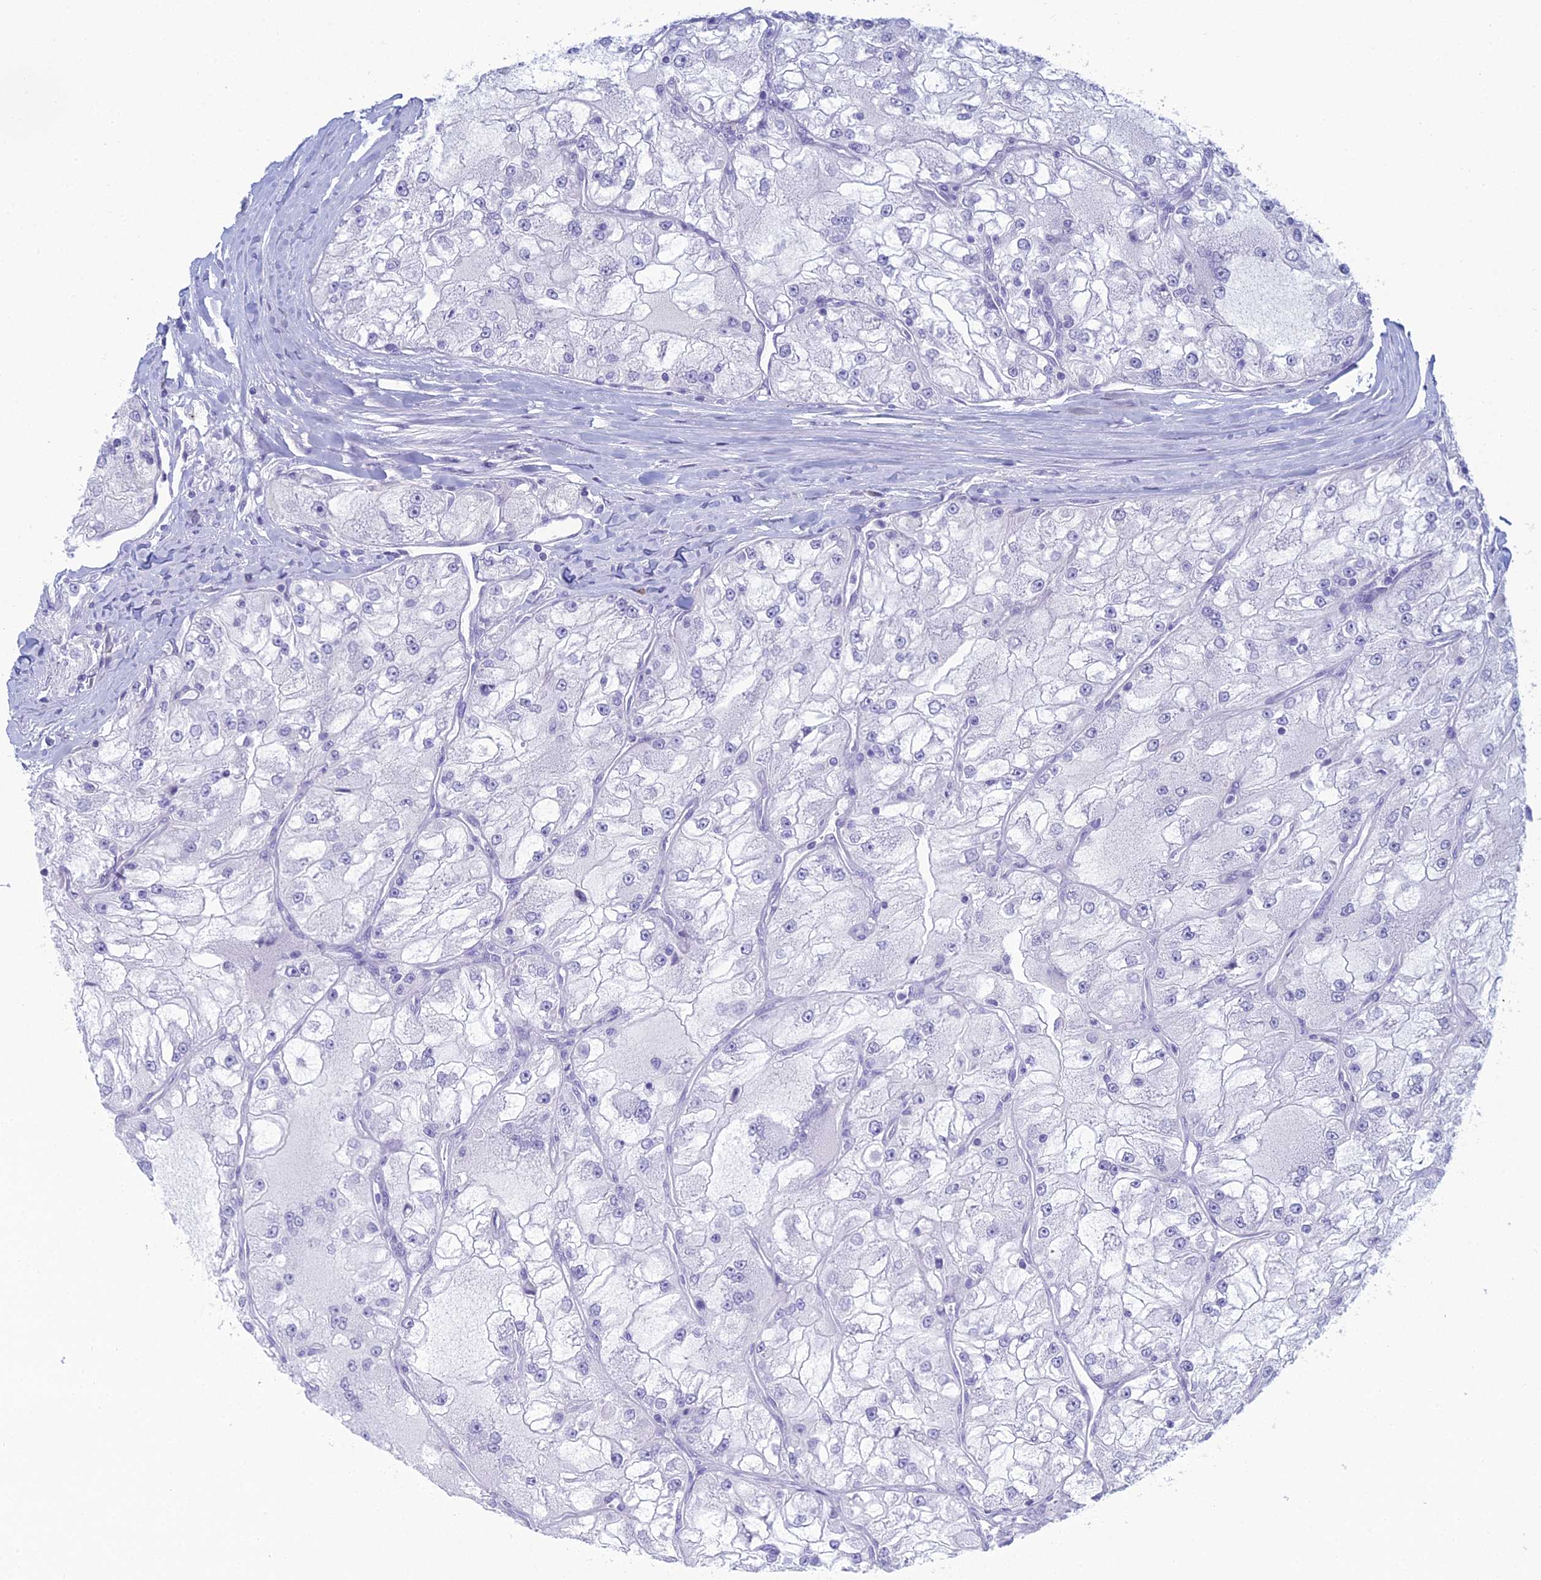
{"staining": {"intensity": "negative", "quantity": "none", "location": "none"}, "tissue": "renal cancer", "cell_type": "Tumor cells", "image_type": "cancer", "snomed": [{"axis": "morphology", "description": "Adenocarcinoma, NOS"}, {"axis": "topography", "description": "Kidney"}], "caption": "An image of renal cancer stained for a protein displays no brown staining in tumor cells.", "gene": "MUC13", "patient": {"sex": "female", "age": 72}}